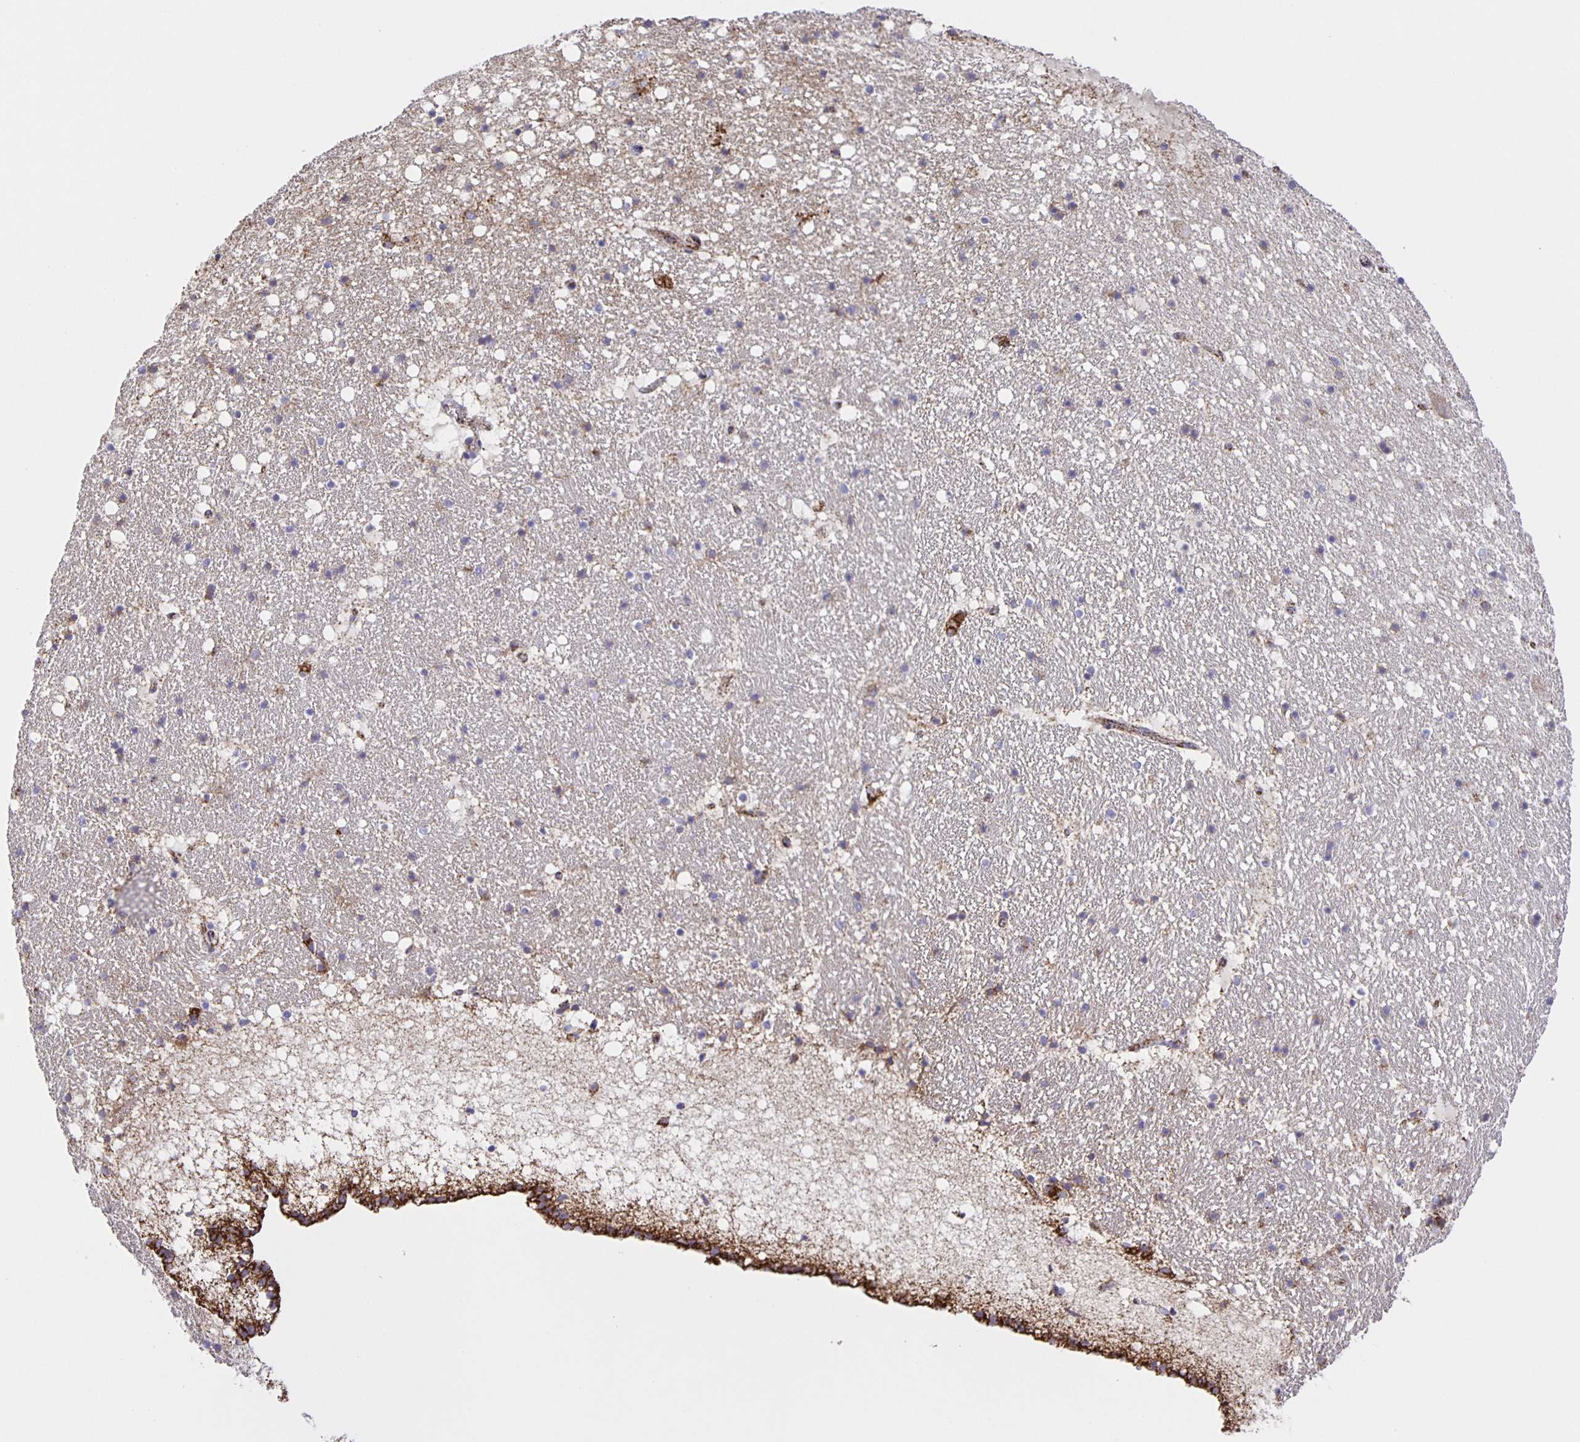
{"staining": {"intensity": "negative", "quantity": "none", "location": "none"}, "tissue": "hippocampus", "cell_type": "Glial cells", "image_type": "normal", "snomed": [{"axis": "morphology", "description": "Normal tissue, NOS"}, {"axis": "topography", "description": "Hippocampus"}], "caption": "Immunohistochemical staining of unremarkable hippocampus shows no significant expression in glial cells.", "gene": "JMJD4", "patient": {"sex": "female", "age": 42}}